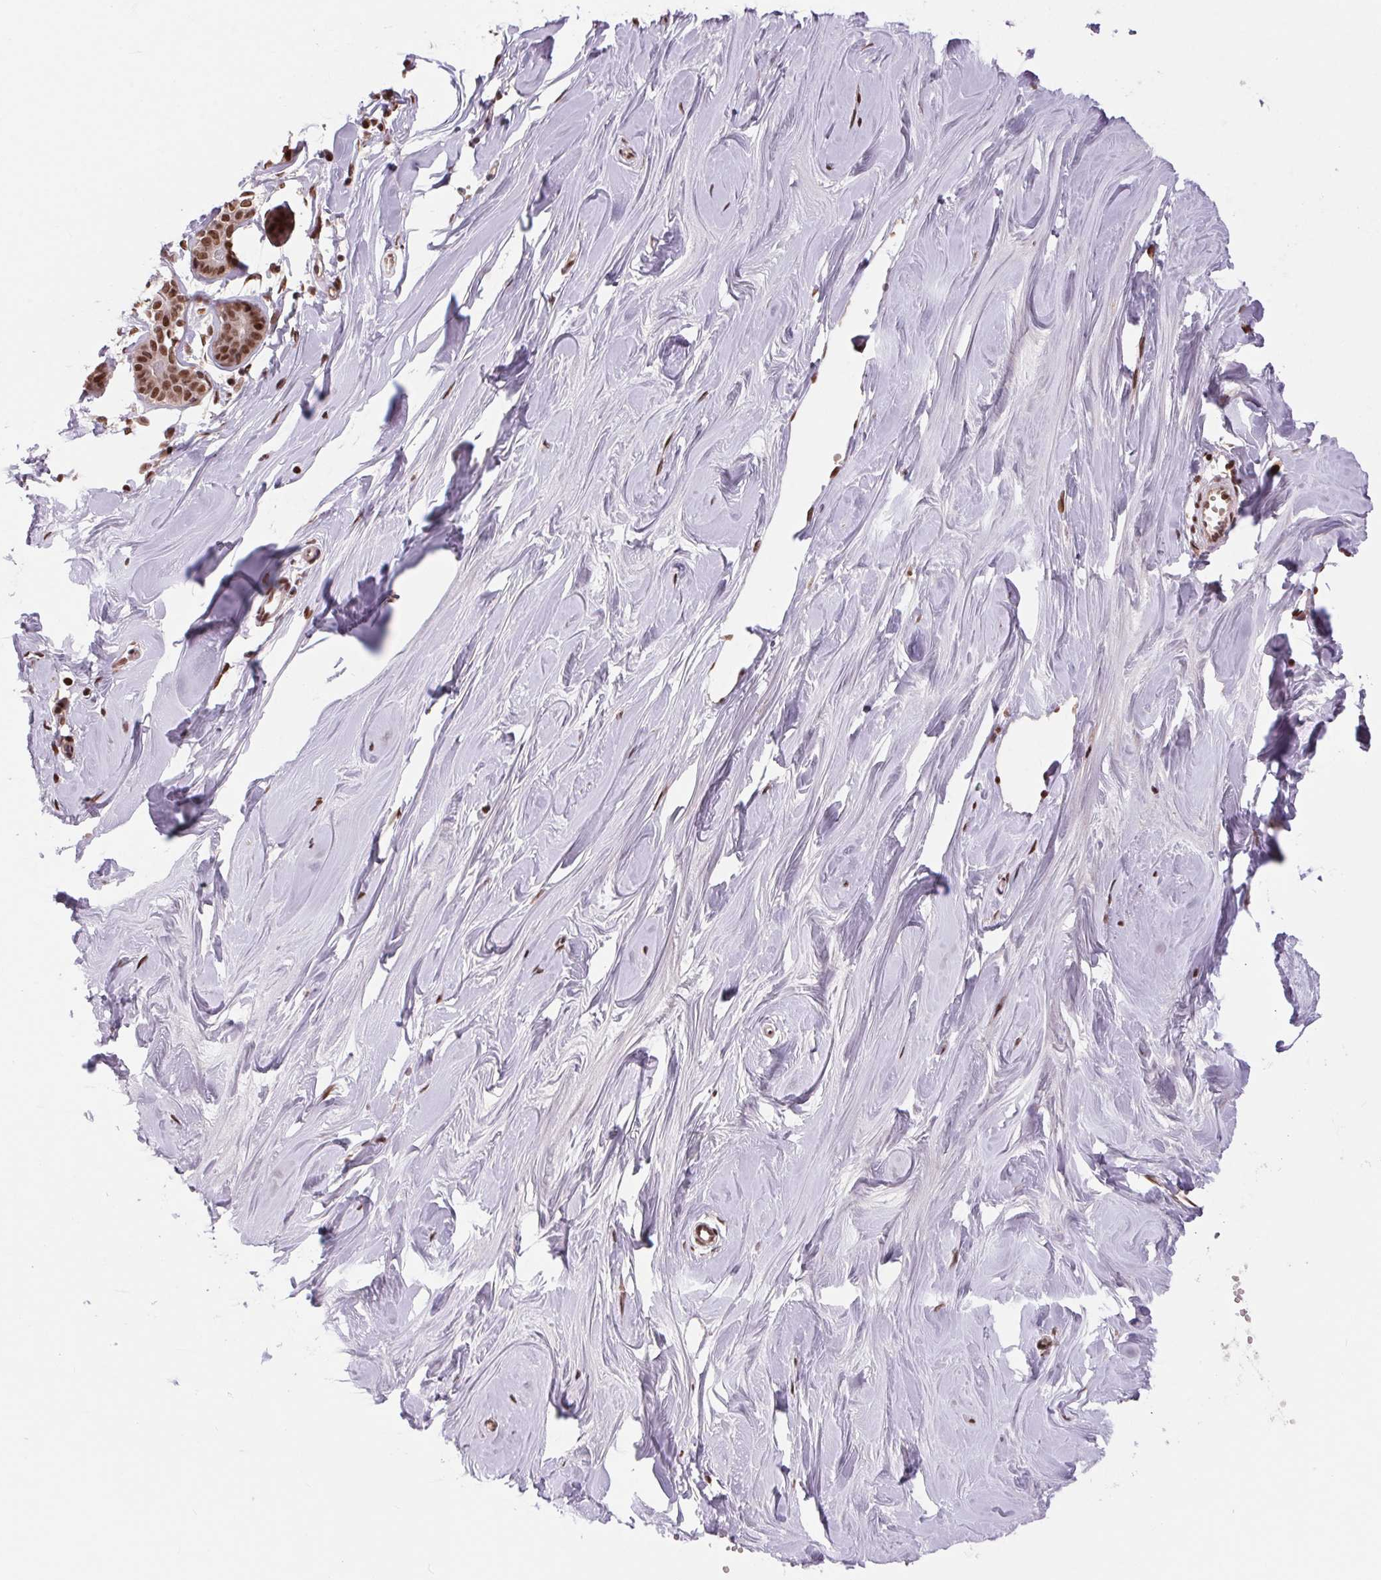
{"staining": {"intensity": "moderate", "quantity": ">75%", "location": "nuclear"}, "tissue": "breast", "cell_type": "Glandular cells", "image_type": "normal", "snomed": [{"axis": "morphology", "description": "Normal tissue, NOS"}, {"axis": "topography", "description": "Breast"}], "caption": "Immunohistochemical staining of normal breast shows medium levels of moderate nuclear staining in about >75% of glandular cells. (Brightfield microscopy of DAB IHC at high magnification).", "gene": "RAD23A", "patient": {"sex": "female", "age": 27}}